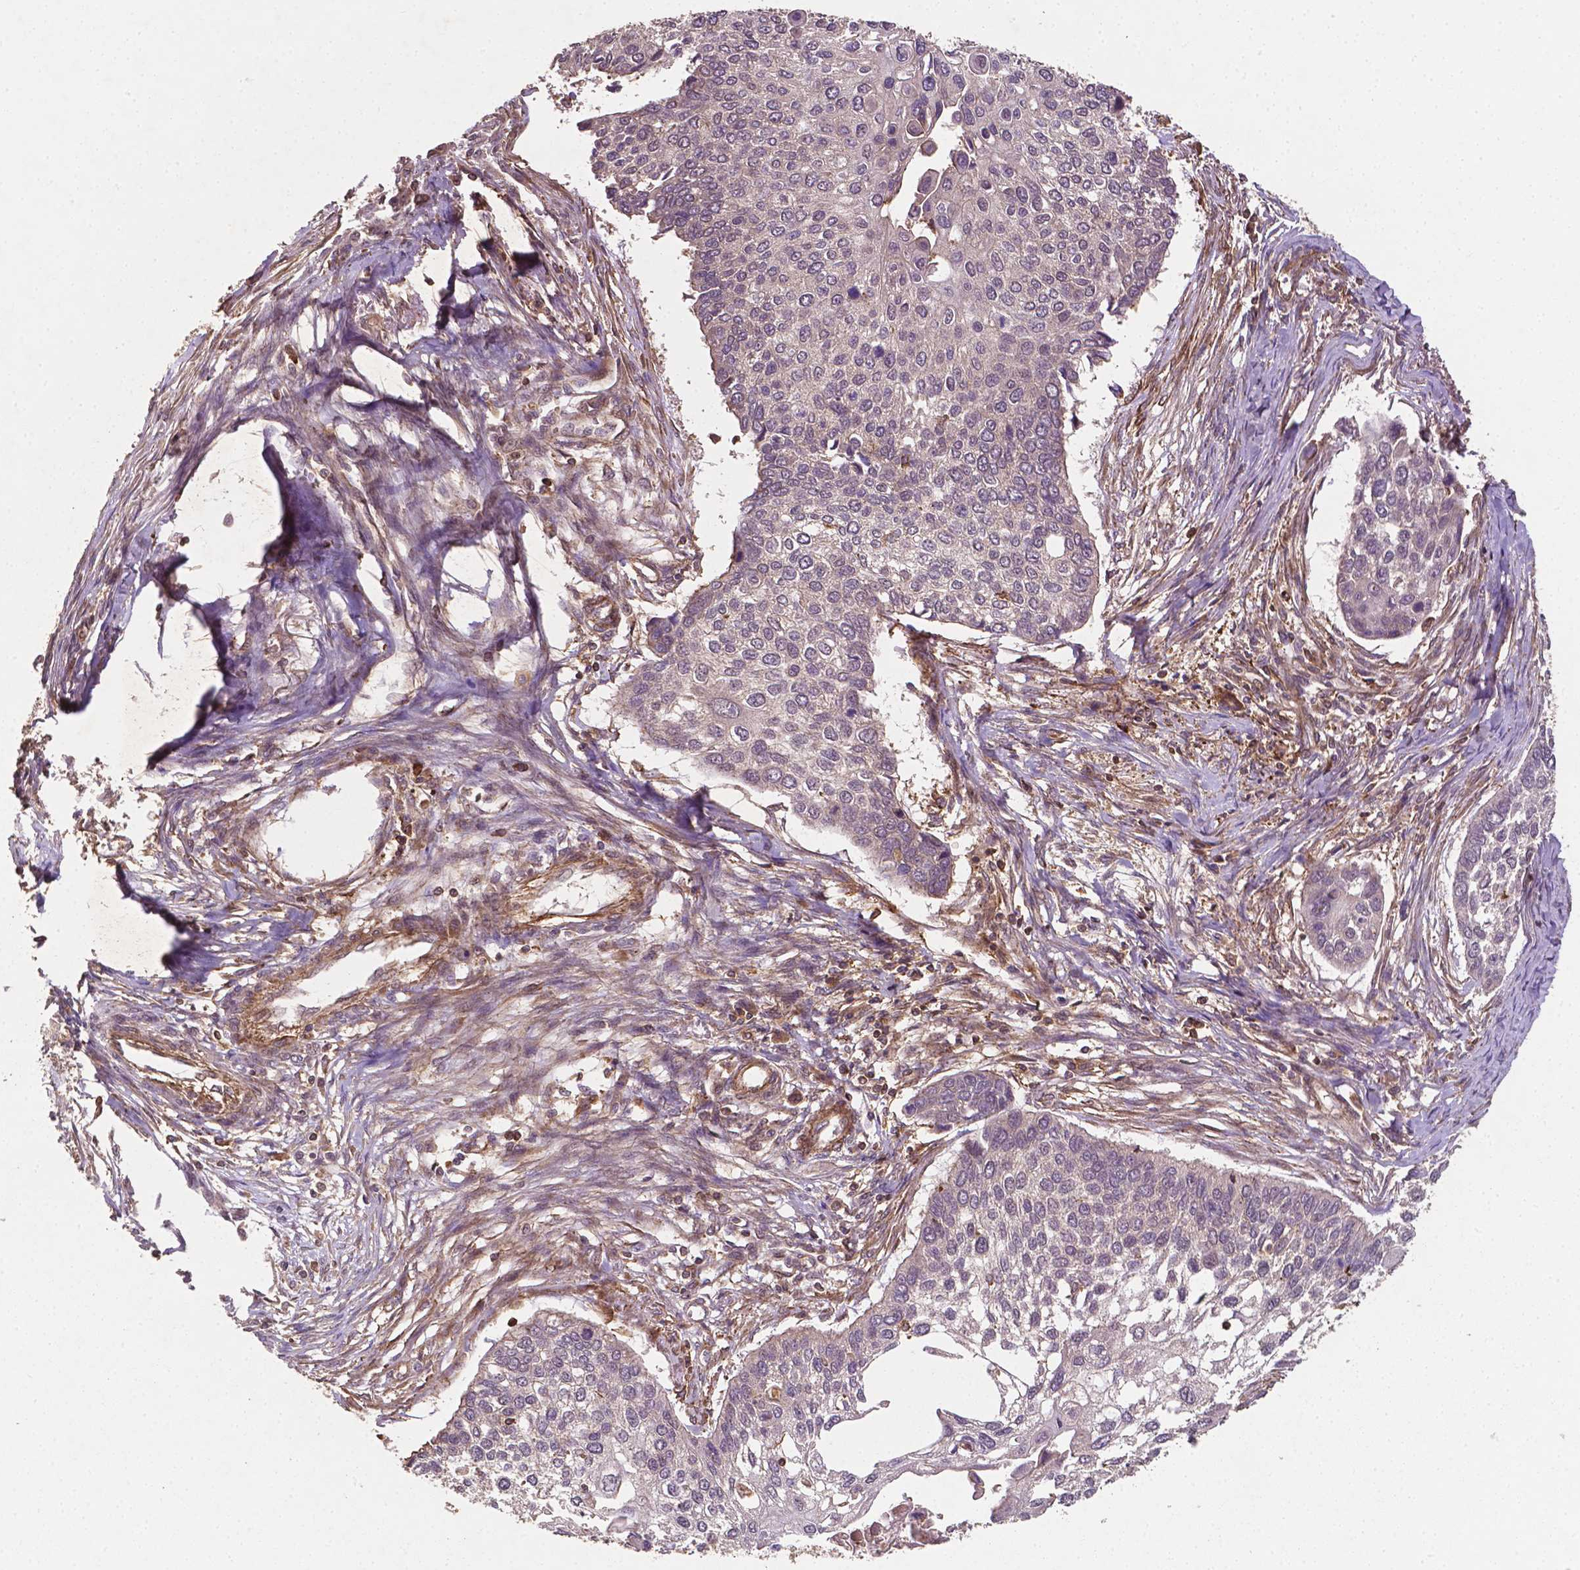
{"staining": {"intensity": "negative", "quantity": "none", "location": "none"}, "tissue": "lung cancer", "cell_type": "Tumor cells", "image_type": "cancer", "snomed": [{"axis": "morphology", "description": "Squamous cell carcinoma, NOS"}, {"axis": "morphology", "description": "Squamous cell carcinoma, metastatic, NOS"}, {"axis": "topography", "description": "Lung"}], "caption": "Immunohistochemical staining of lung cancer reveals no significant expression in tumor cells.", "gene": "ZMYND19", "patient": {"sex": "male", "age": 63}}